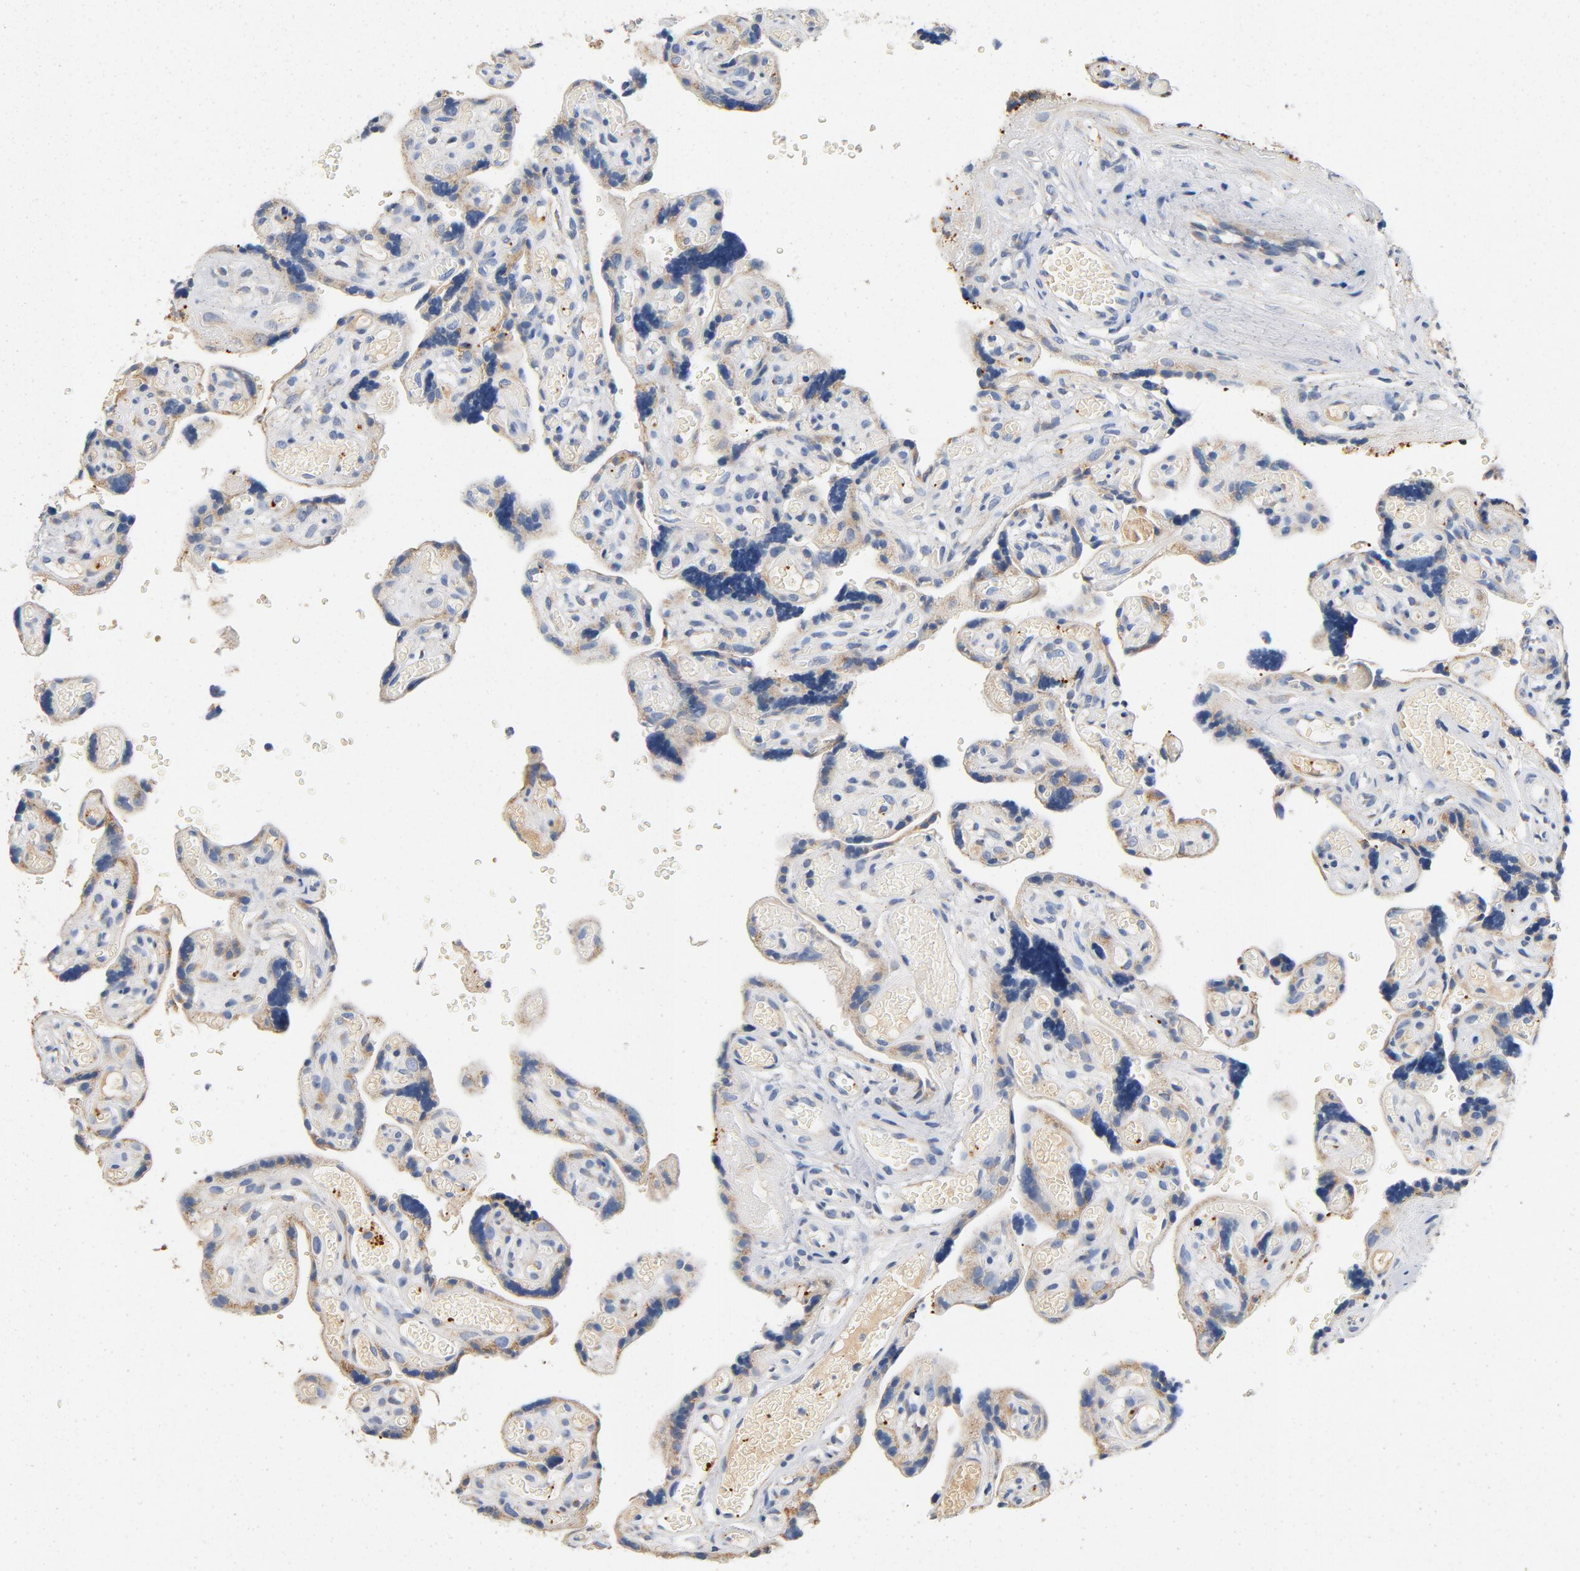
{"staining": {"intensity": "moderate", "quantity": ">75%", "location": "cytoplasmic/membranous"}, "tissue": "placenta", "cell_type": "Decidual cells", "image_type": "normal", "snomed": [{"axis": "morphology", "description": "Normal tissue, NOS"}, {"axis": "topography", "description": "Placenta"}], "caption": "A brown stain shows moderate cytoplasmic/membranous expression of a protein in decidual cells of unremarkable placenta. (brown staining indicates protein expression, while blue staining denotes nuclei).", "gene": "LMAN2", "patient": {"sex": "female", "age": 30}}